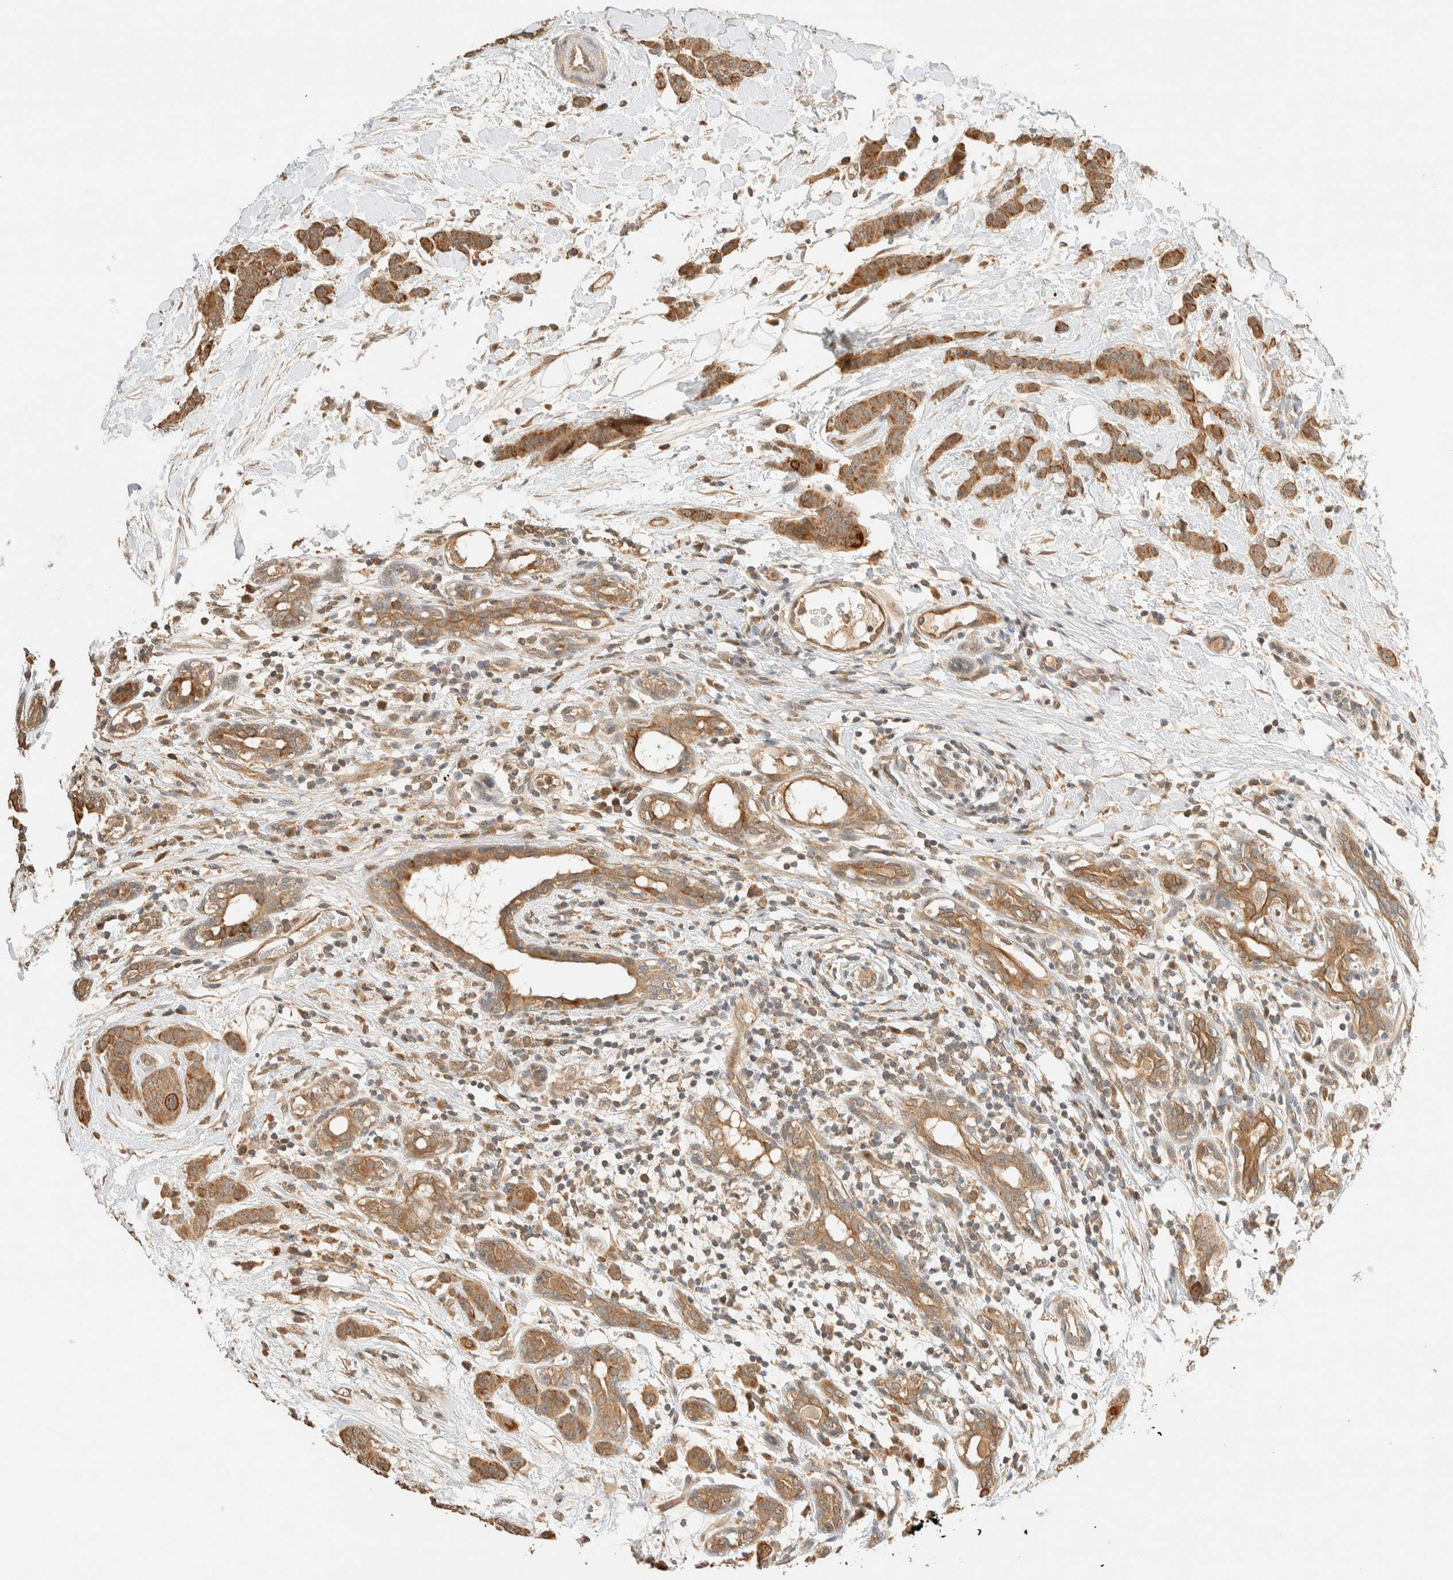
{"staining": {"intensity": "moderate", "quantity": ">75%", "location": "cytoplasmic/membranous"}, "tissue": "breast cancer", "cell_type": "Tumor cells", "image_type": "cancer", "snomed": [{"axis": "morphology", "description": "Normal tissue, NOS"}, {"axis": "morphology", "description": "Duct carcinoma"}, {"axis": "topography", "description": "Breast"}], "caption": "The immunohistochemical stain labels moderate cytoplasmic/membranous positivity in tumor cells of breast intraductal carcinoma tissue. The protein of interest is stained brown, and the nuclei are stained in blue (DAB IHC with brightfield microscopy, high magnification).", "gene": "ZBTB34", "patient": {"sex": "female", "age": 40}}